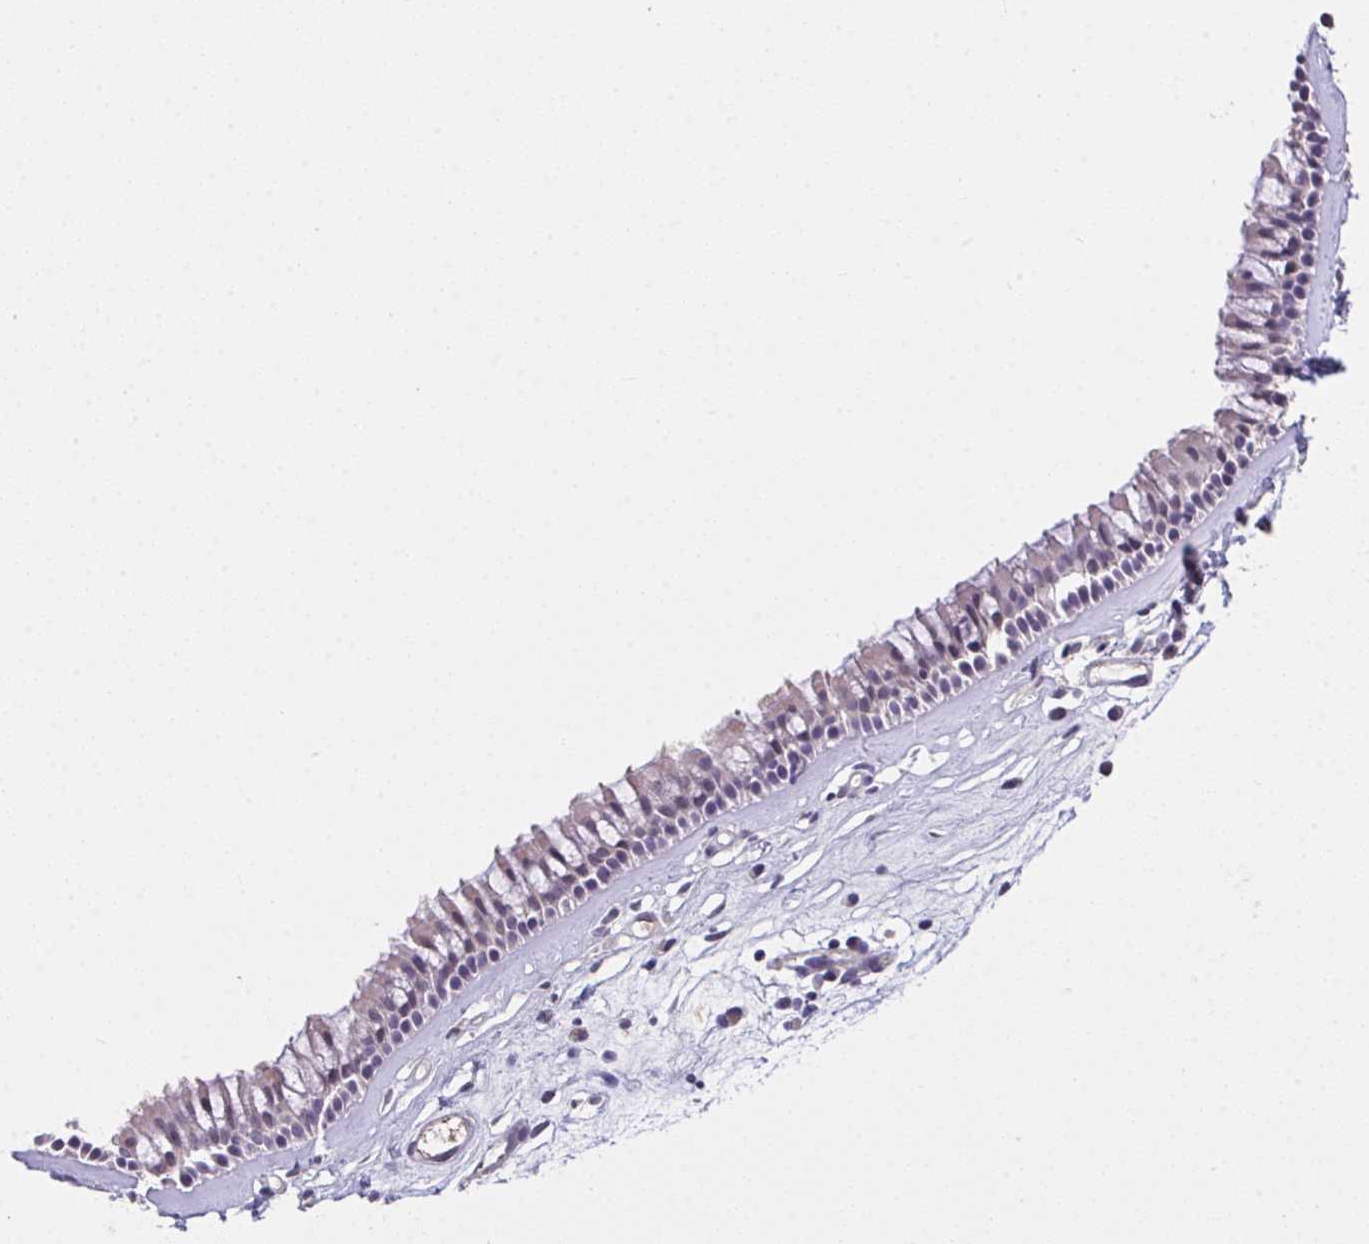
{"staining": {"intensity": "weak", "quantity": "<25%", "location": "nuclear"}, "tissue": "nasopharynx", "cell_type": "Respiratory epithelial cells", "image_type": "normal", "snomed": [{"axis": "morphology", "description": "Normal tissue, NOS"}, {"axis": "topography", "description": "Nasopharynx"}], "caption": "Respiratory epithelial cells show no significant staining in benign nasopharynx. Brightfield microscopy of immunohistochemistry (IHC) stained with DAB (brown) and hematoxylin (blue), captured at high magnification.", "gene": "GLTPD2", "patient": {"sex": "female", "age": 39}}